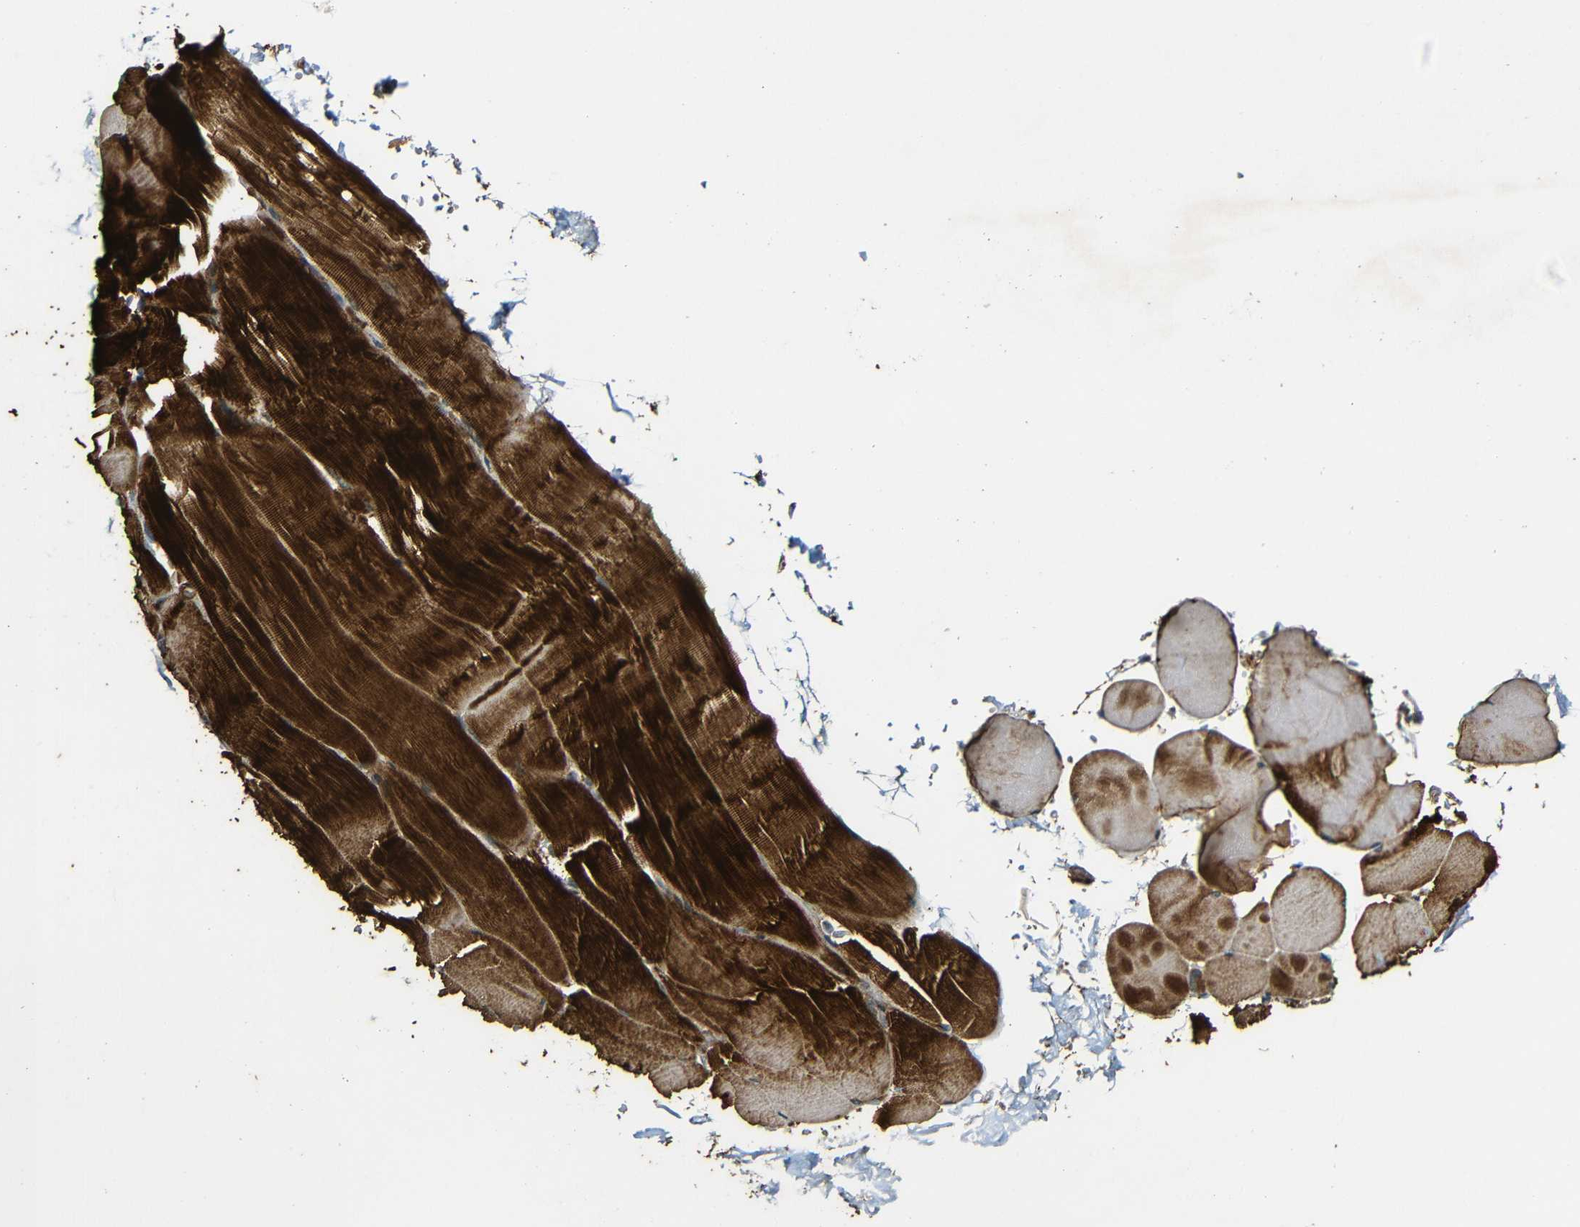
{"staining": {"intensity": "strong", "quantity": ">75%", "location": "cytoplasmic/membranous"}, "tissue": "skeletal muscle", "cell_type": "Myocytes", "image_type": "normal", "snomed": [{"axis": "morphology", "description": "Normal tissue, NOS"}, {"axis": "topography", "description": "Skin"}, {"axis": "topography", "description": "Skeletal muscle"}], "caption": "A brown stain shows strong cytoplasmic/membranous staining of a protein in myocytes of unremarkable human skeletal muscle.", "gene": "CASP8", "patient": {"sex": "male", "age": 83}}